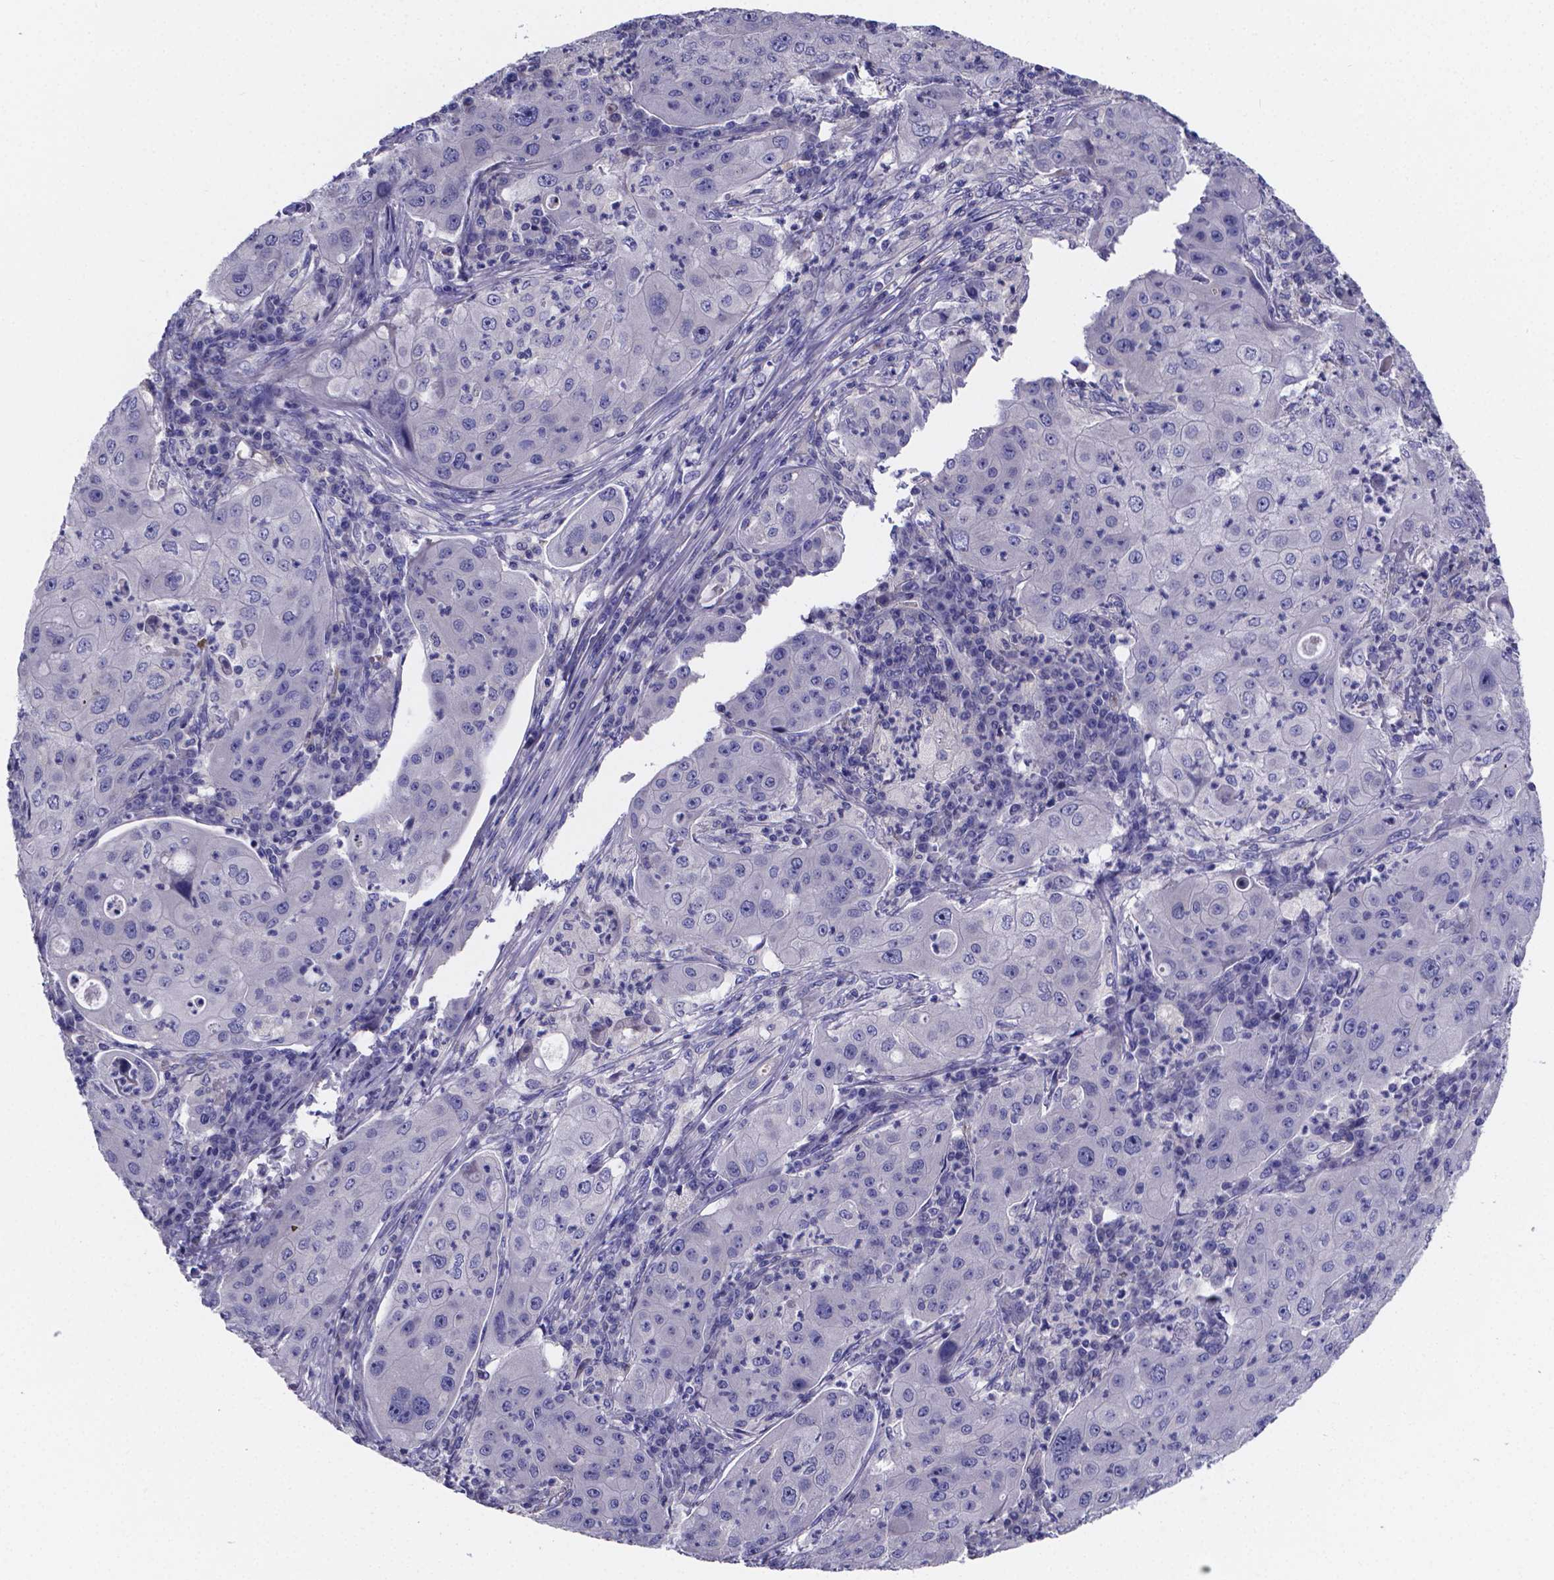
{"staining": {"intensity": "negative", "quantity": "none", "location": "none"}, "tissue": "lung cancer", "cell_type": "Tumor cells", "image_type": "cancer", "snomed": [{"axis": "morphology", "description": "Squamous cell carcinoma, NOS"}, {"axis": "topography", "description": "Lung"}], "caption": "IHC photomicrograph of human lung cancer stained for a protein (brown), which displays no positivity in tumor cells.", "gene": "SFRP4", "patient": {"sex": "female", "age": 59}}